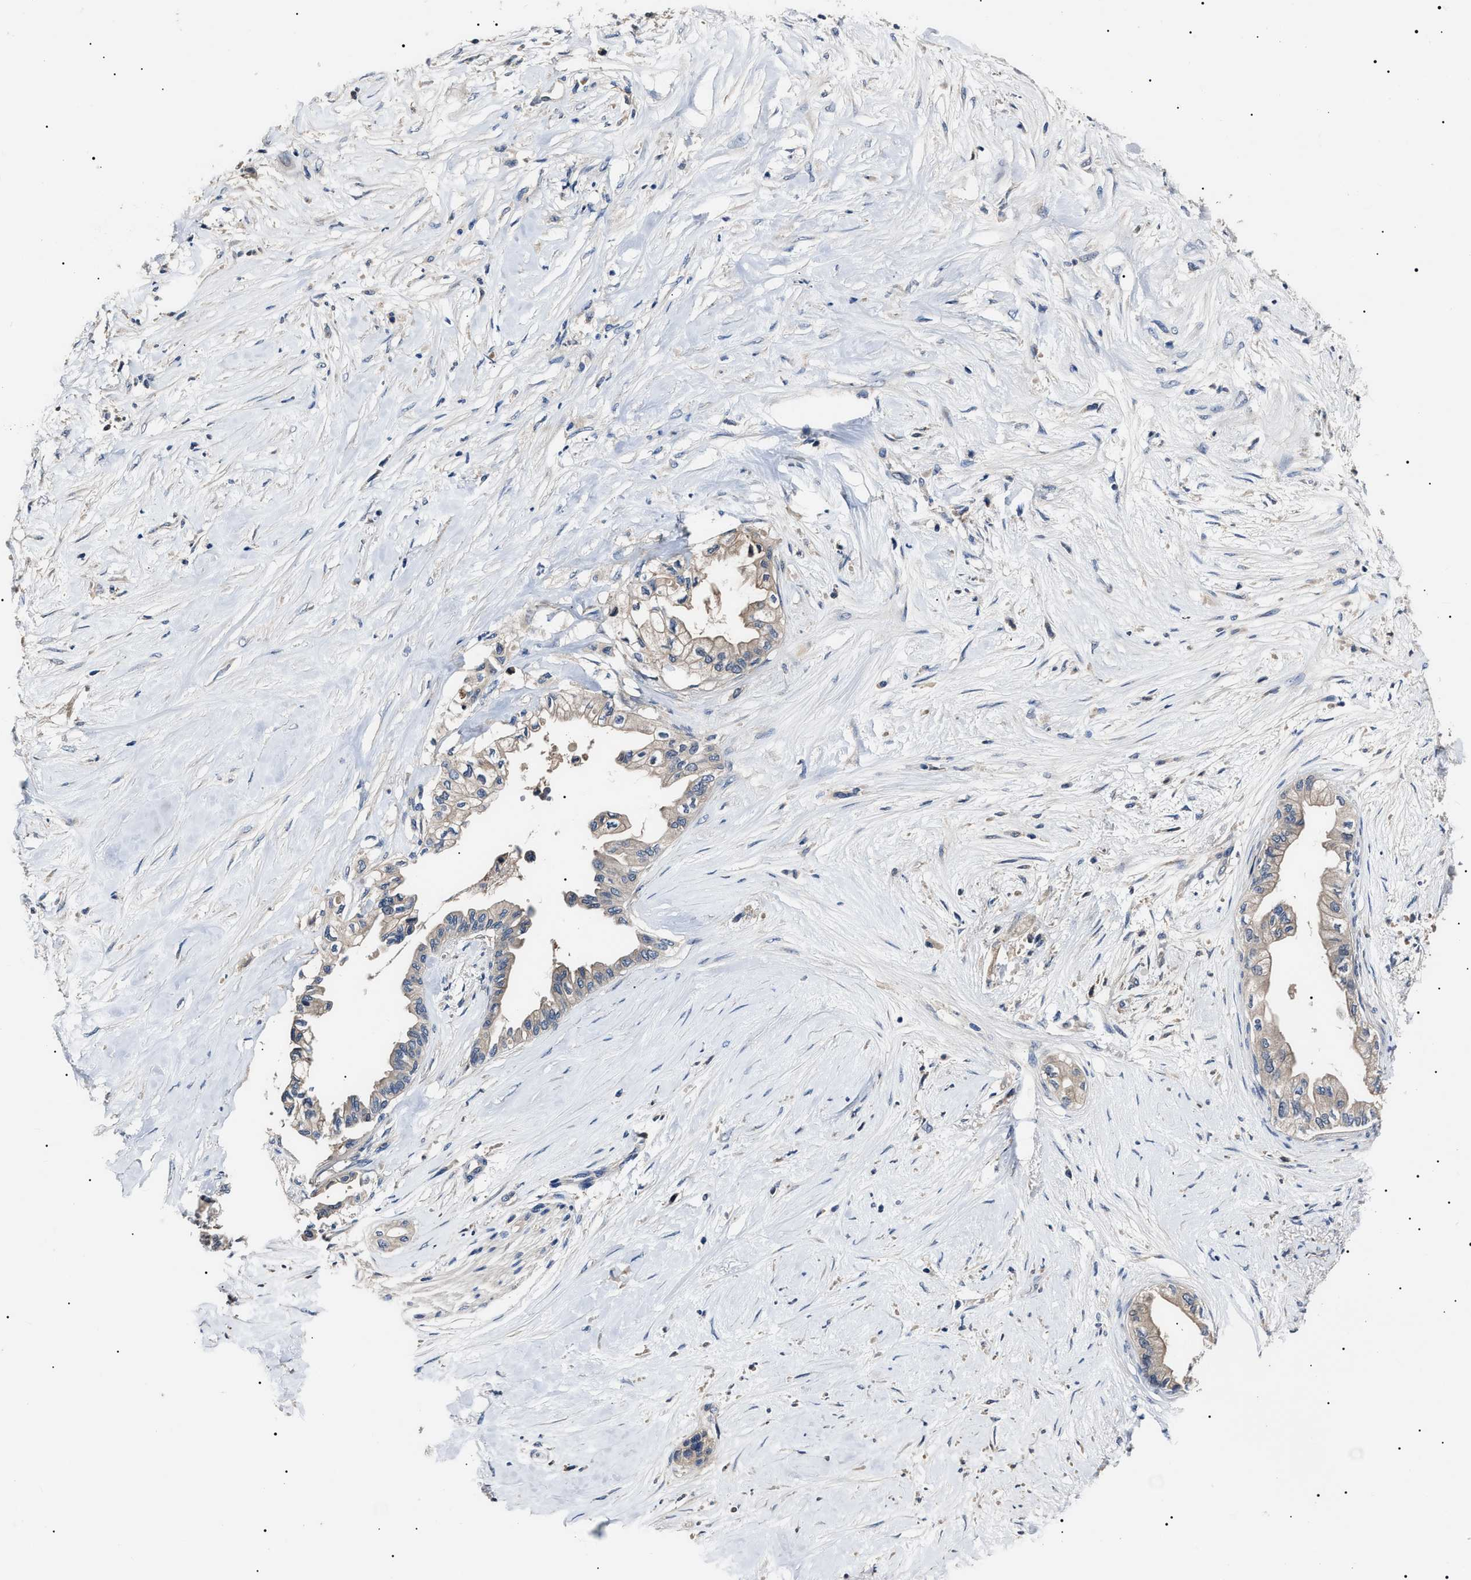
{"staining": {"intensity": "weak", "quantity": ">75%", "location": "cytoplasmic/membranous"}, "tissue": "pancreatic cancer", "cell_type": "Tumor cells", "image_type": "cancer", "snomed": [{"axis": "morphology", "description": "Normal tissue, NOS"}, {"axis": "morphology", "description": "Adenocarcinoma, NOS"}, {"axis": "topography", "description": "Pancreas"}, {"axis": "topography", "description": "Duodenum"}], "caption": "Pancreatic adenocarcinoma stained with IHC exhibits weak cytoplasmic/membranous staining in about >75% of tumor cells. (DAB (3,3'-diaminobenzidine) IHC, brown staining for protein, blue staining for nuclei).", "gene": "IFT81", "patient": {"sex": "female", "age": 60}}